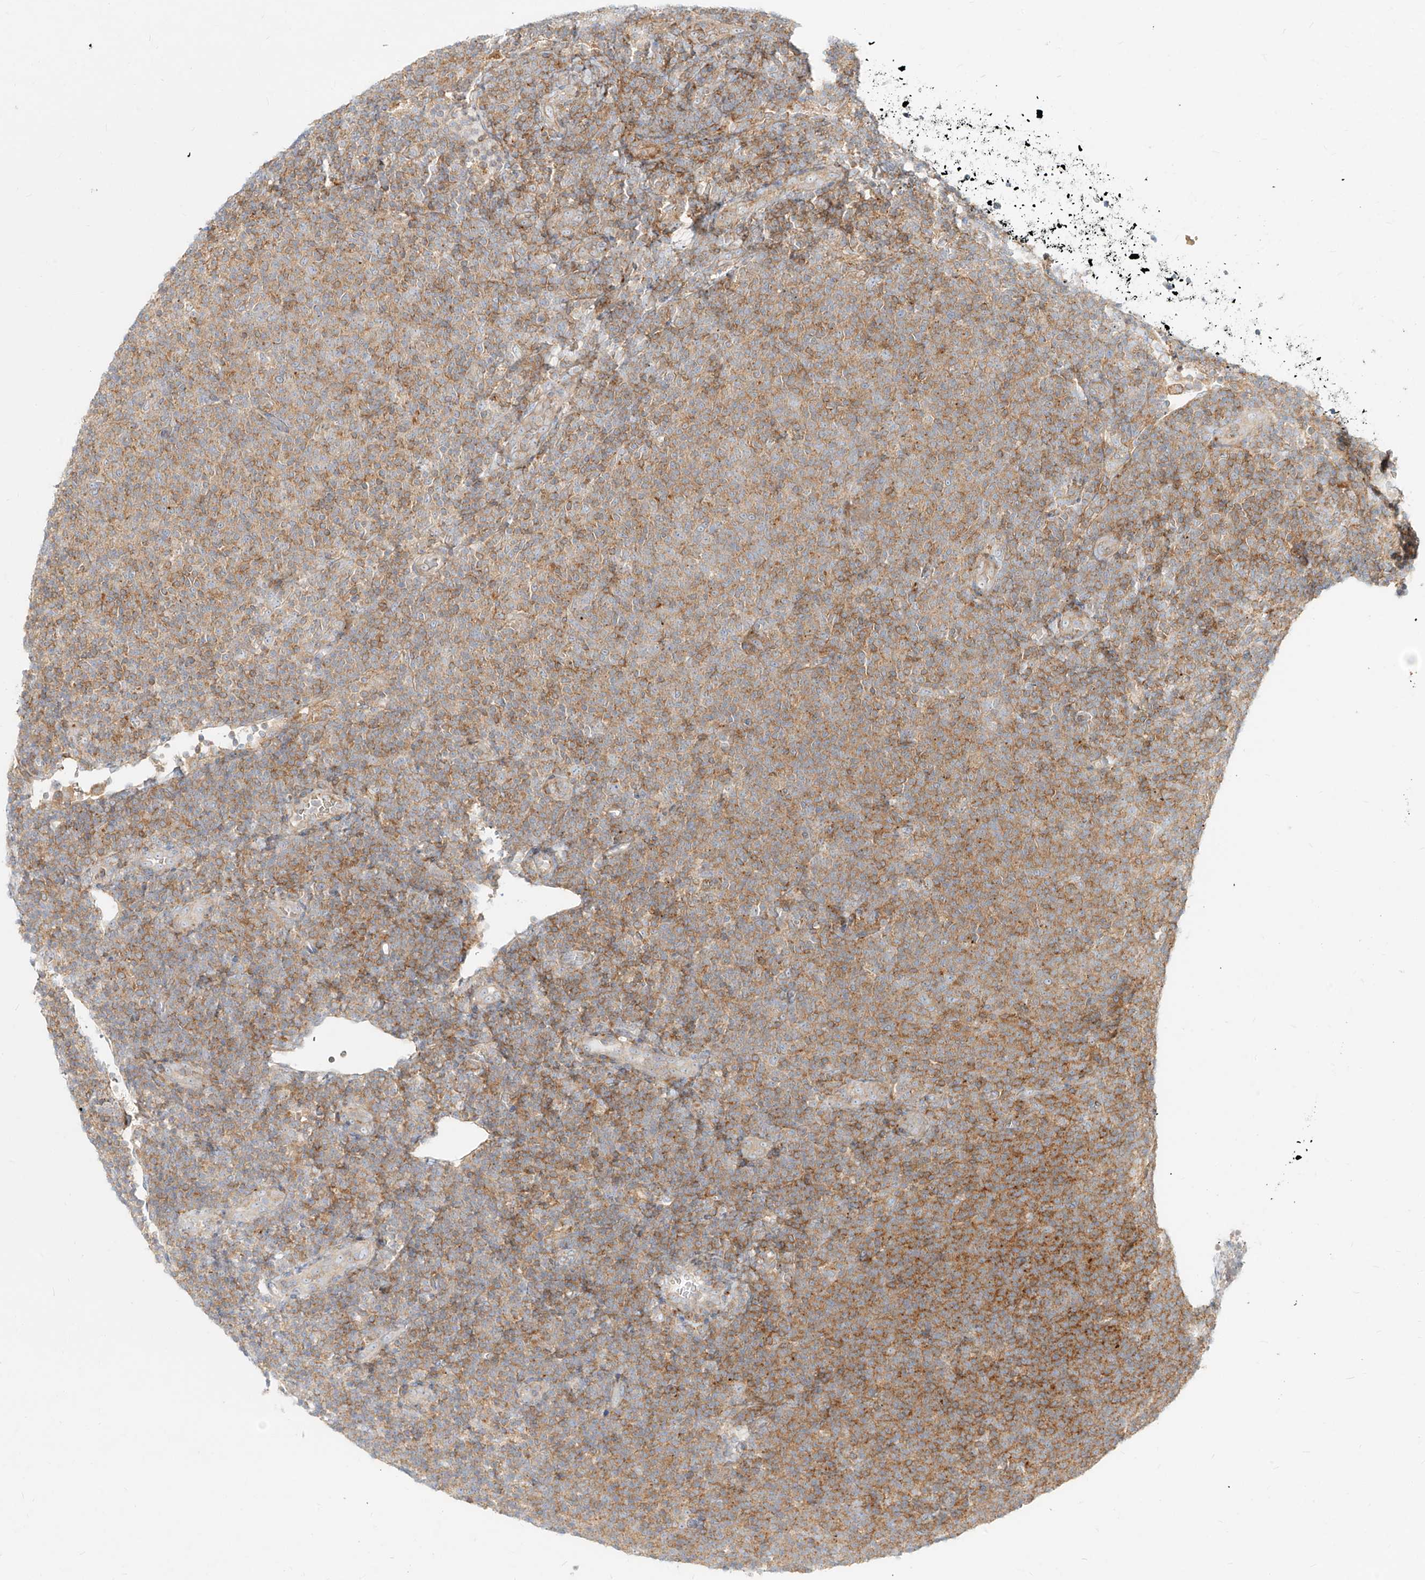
{"staining": {"intensity": "moderate", "quantity": "25%-75%", "location": "cytoplasmic/membranous"}, "tissue": "lymphoma", "cell_type": "Tumor cells", "image_type": "cancer", "snomed": [{"axis": "morphology", "description": "Malignant lymphoma, non-Hodgkin's type, Low grade"}, {"axis": "topography", "description": "Lymph node"}], "caption": "Lymphoma stained with IHC reveals moderate cytoplasmic/membranous expression in about 25%-75% of tumor cells.", "gene": "SLC2A12", "patient": {"sex": "male", "age": 66}}